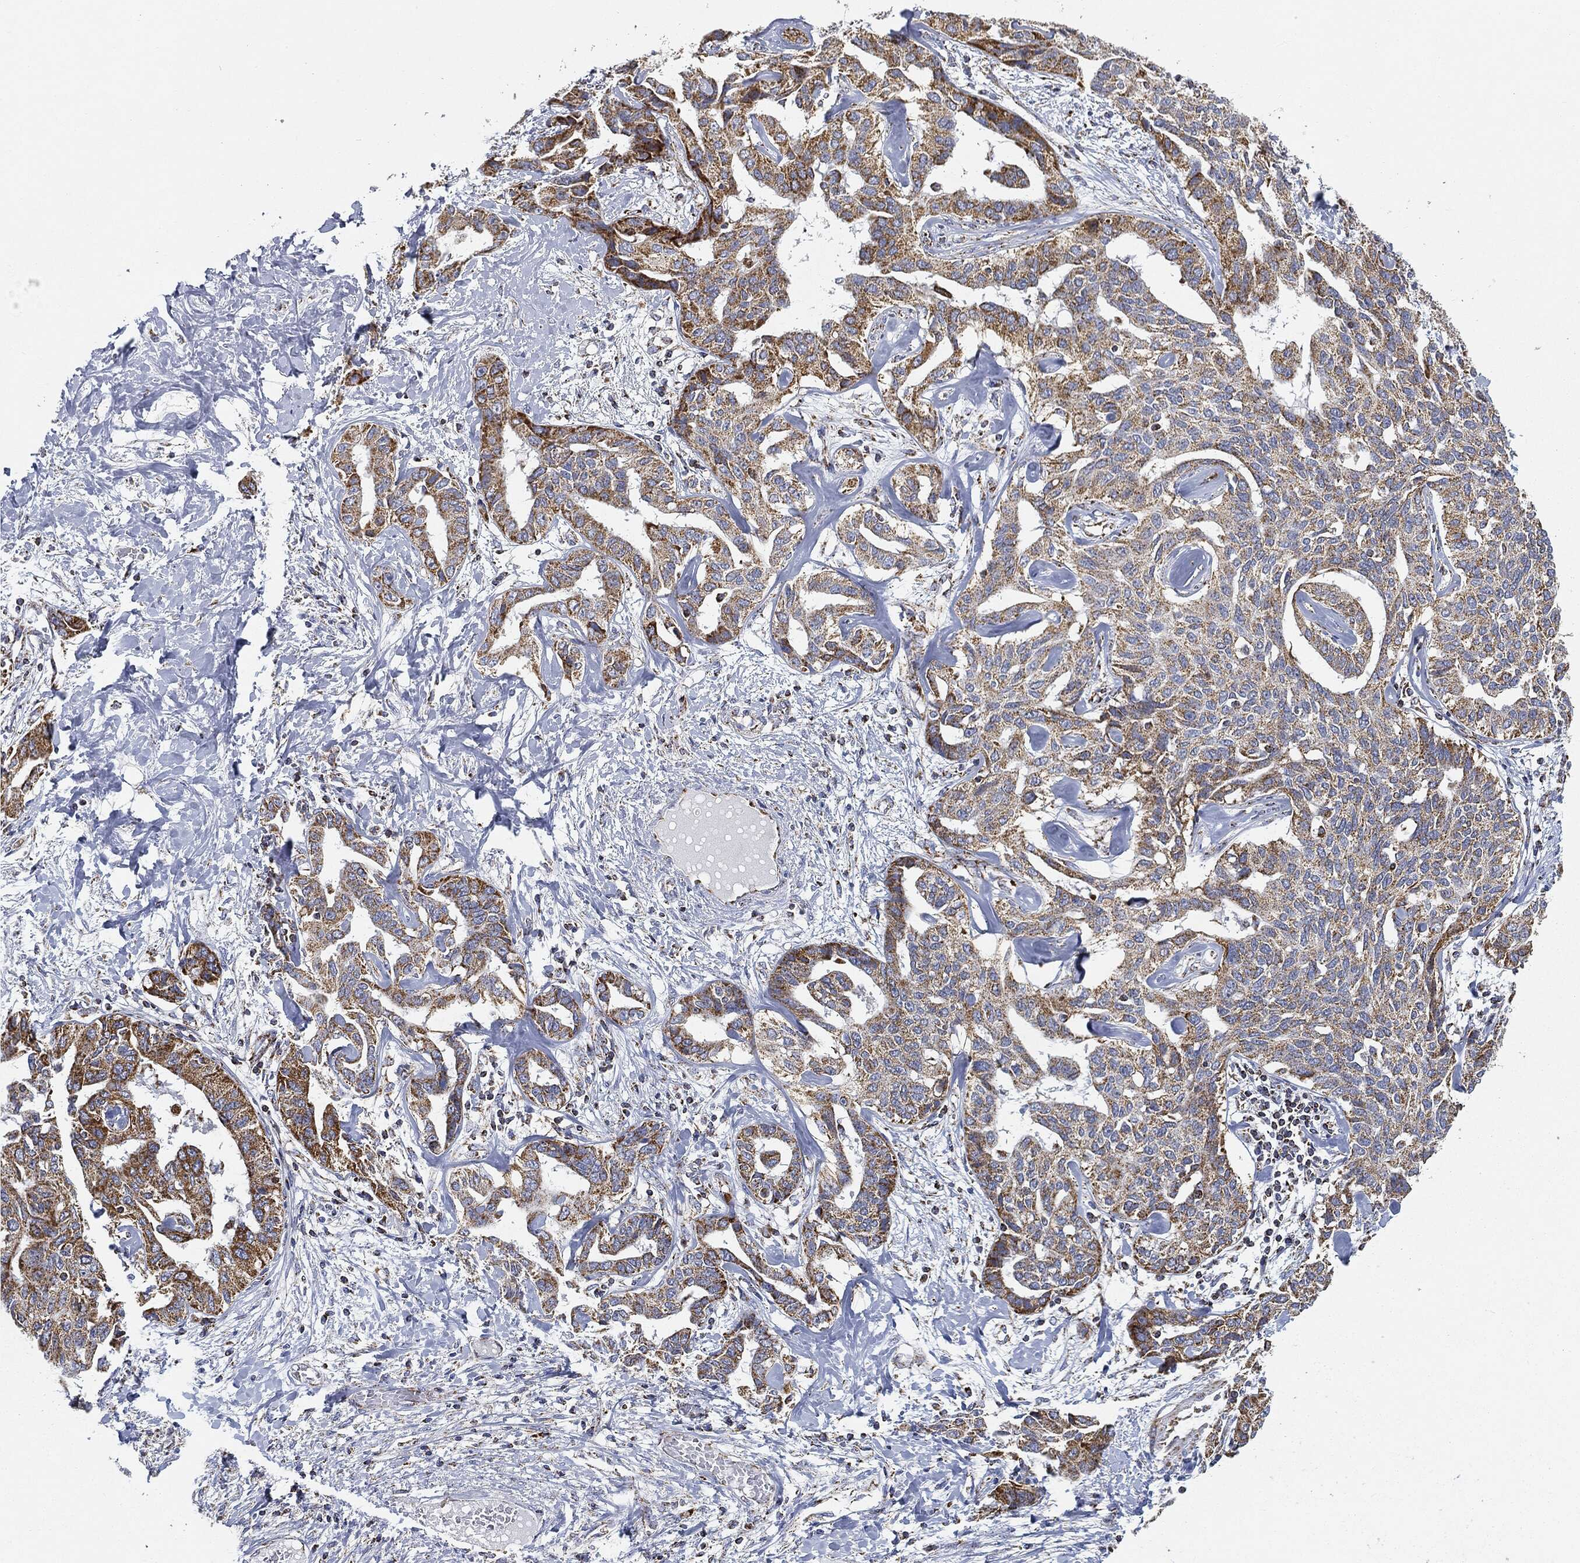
{"staining": {"intensity": "strong", "quantity": ">75%", "location": "cytoplasmic/membranous"}, "tissue": "liver cancer", "cell_type": "Tumor cells", "image_type": "cancer", "snomed": [{"axis": "morphology", "description": "Cholangiocarcinoma"}, {"axis": "topography", "description": "Liver"}], "caption": "Human liver cholangiocarcinoma stained with a brown dye displays strong cytoplasmic/membranous positive positivity in about >75% of tumor cells.", "gene": "CAPN15", "patient": {"sex": "male", "age": 59}}